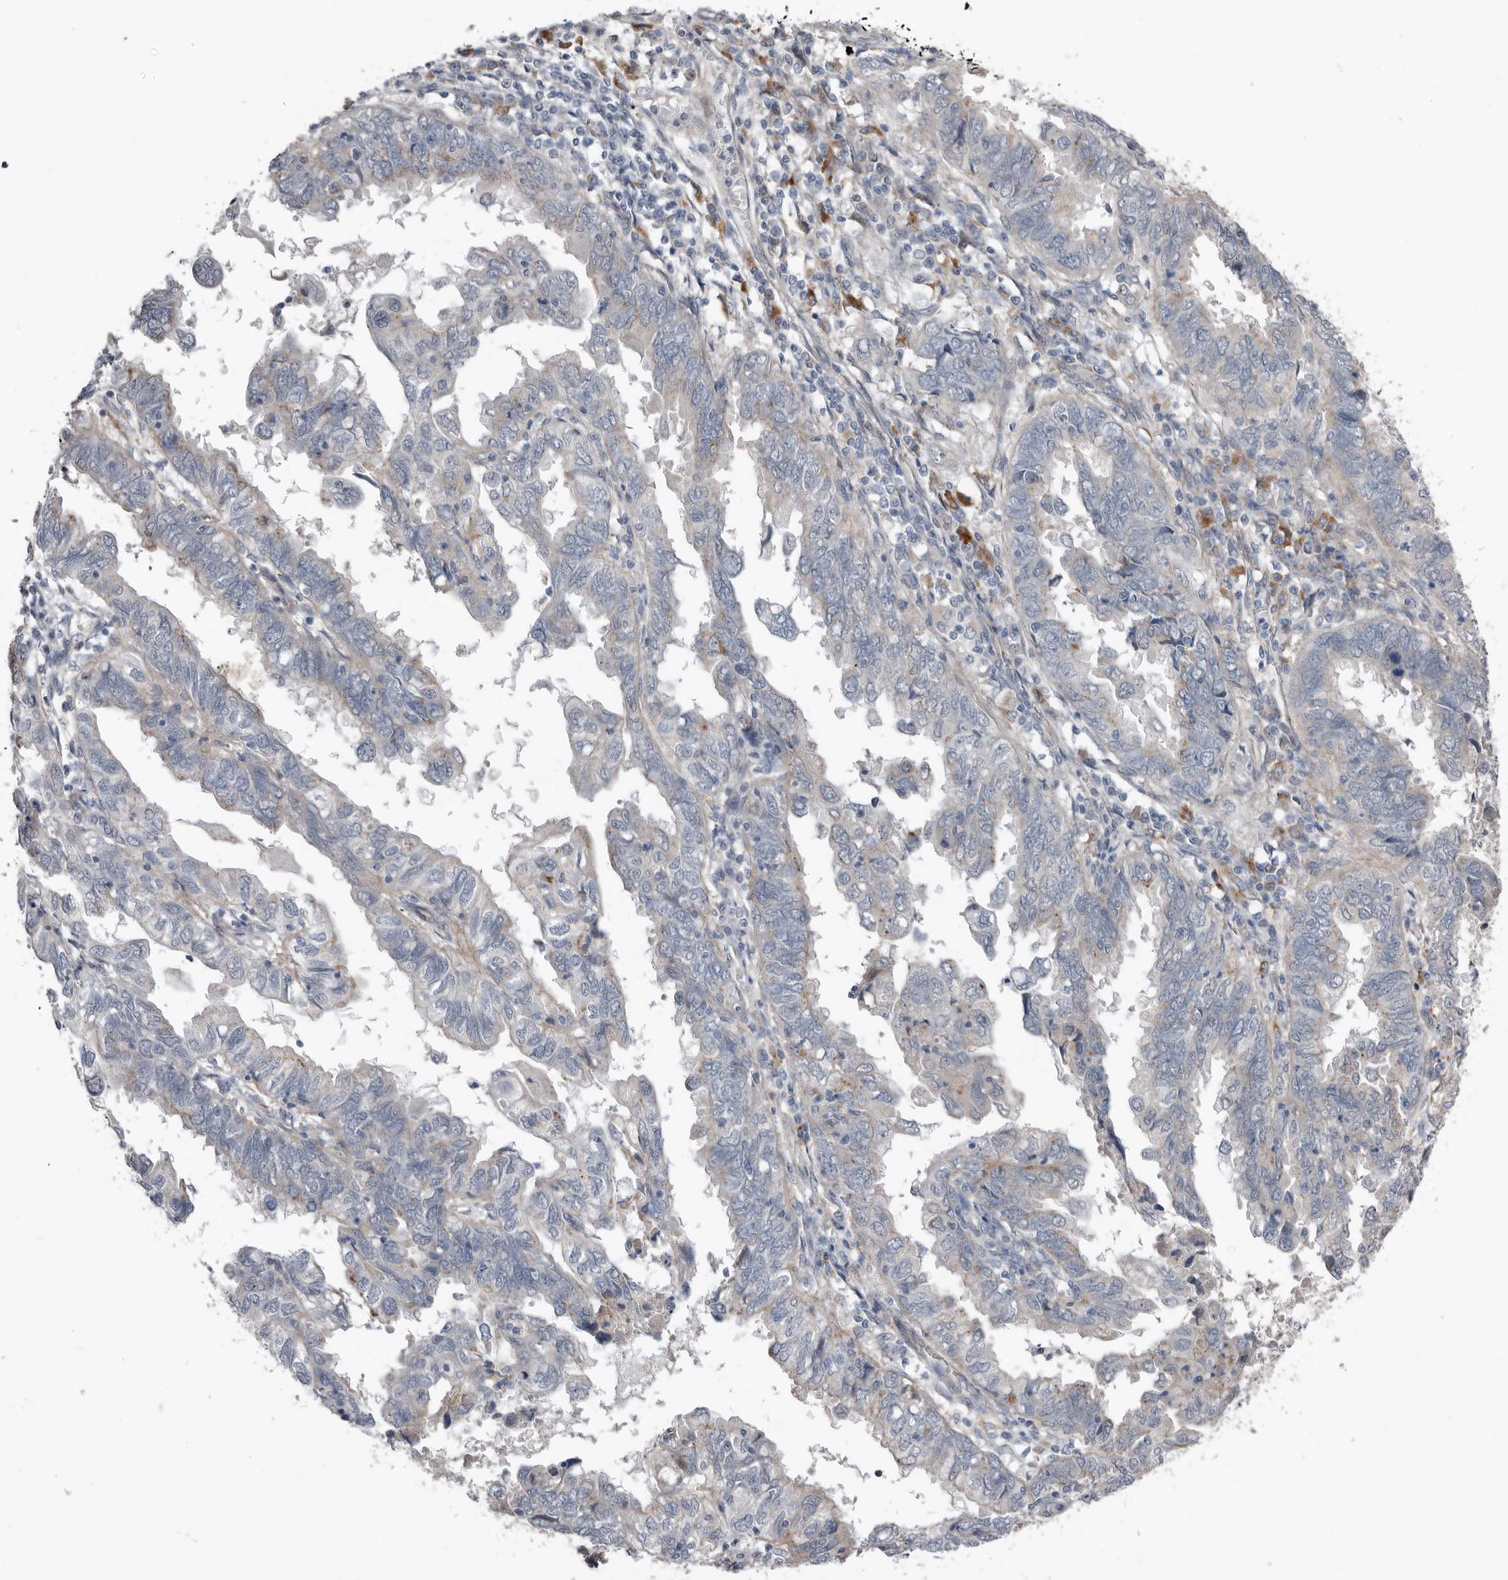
{"staining": {"intensity": "weak", "quantity": "<25%", "location": "cytoplasmic/membranous"}, "tissue": "endometrial cancer", "cell_type": "Tumor cells", "image_type": "cancer", "snomed": [{"axis": "morphology", "description": "Adenocarcinoma, NOS"}, {"axis": "topography", "description": "Uterus"}], "caption": "An IHC micrograph of endometrial cancer is shown. There is no staining in tumor cells of endometrial cancer.", "gene": "RANBP17", "patient": {"sex": "female", "age": 77}}